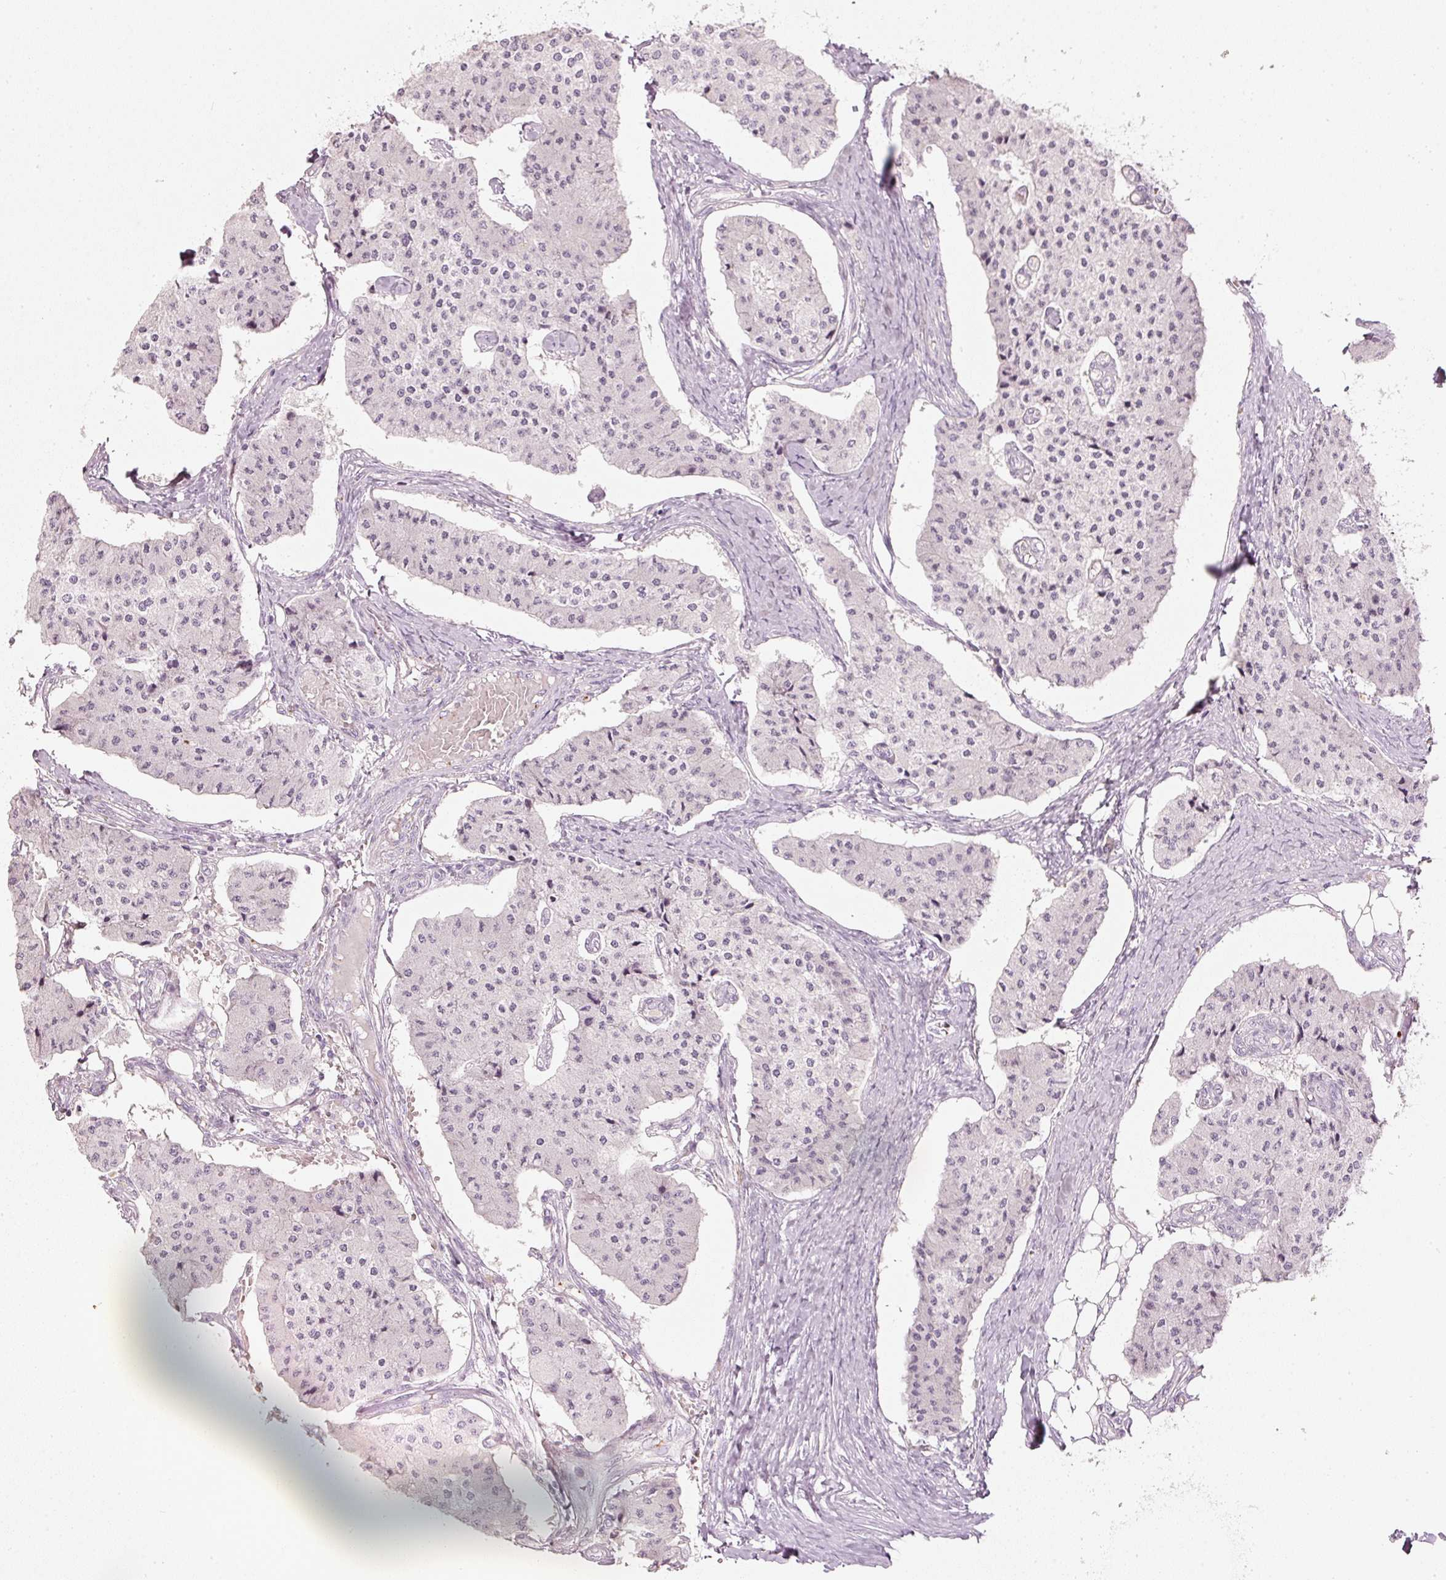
{"staining": {"intensity": "negative", "quantity": "none", "location": "none"}, "tissue": "carcinoid", "cell_type": "Tumor cells", "image_type": "cancer", "snomed": [{"axis": "morphology", "description": "Carcinoid, malignant, NOS"}, {"axis": "topography", "description": "Colon"}], "caption": "DAB immunohistochemical staining of human malignant carcinoid reveals no significant positivity in tumor cells. Brightfield microscopy of IHC stained with DAB (brown) and hematoxylin (blue), captured at high magnification.", "gene": "LECT2", "patient": {"sex": "female", "age": 52}}